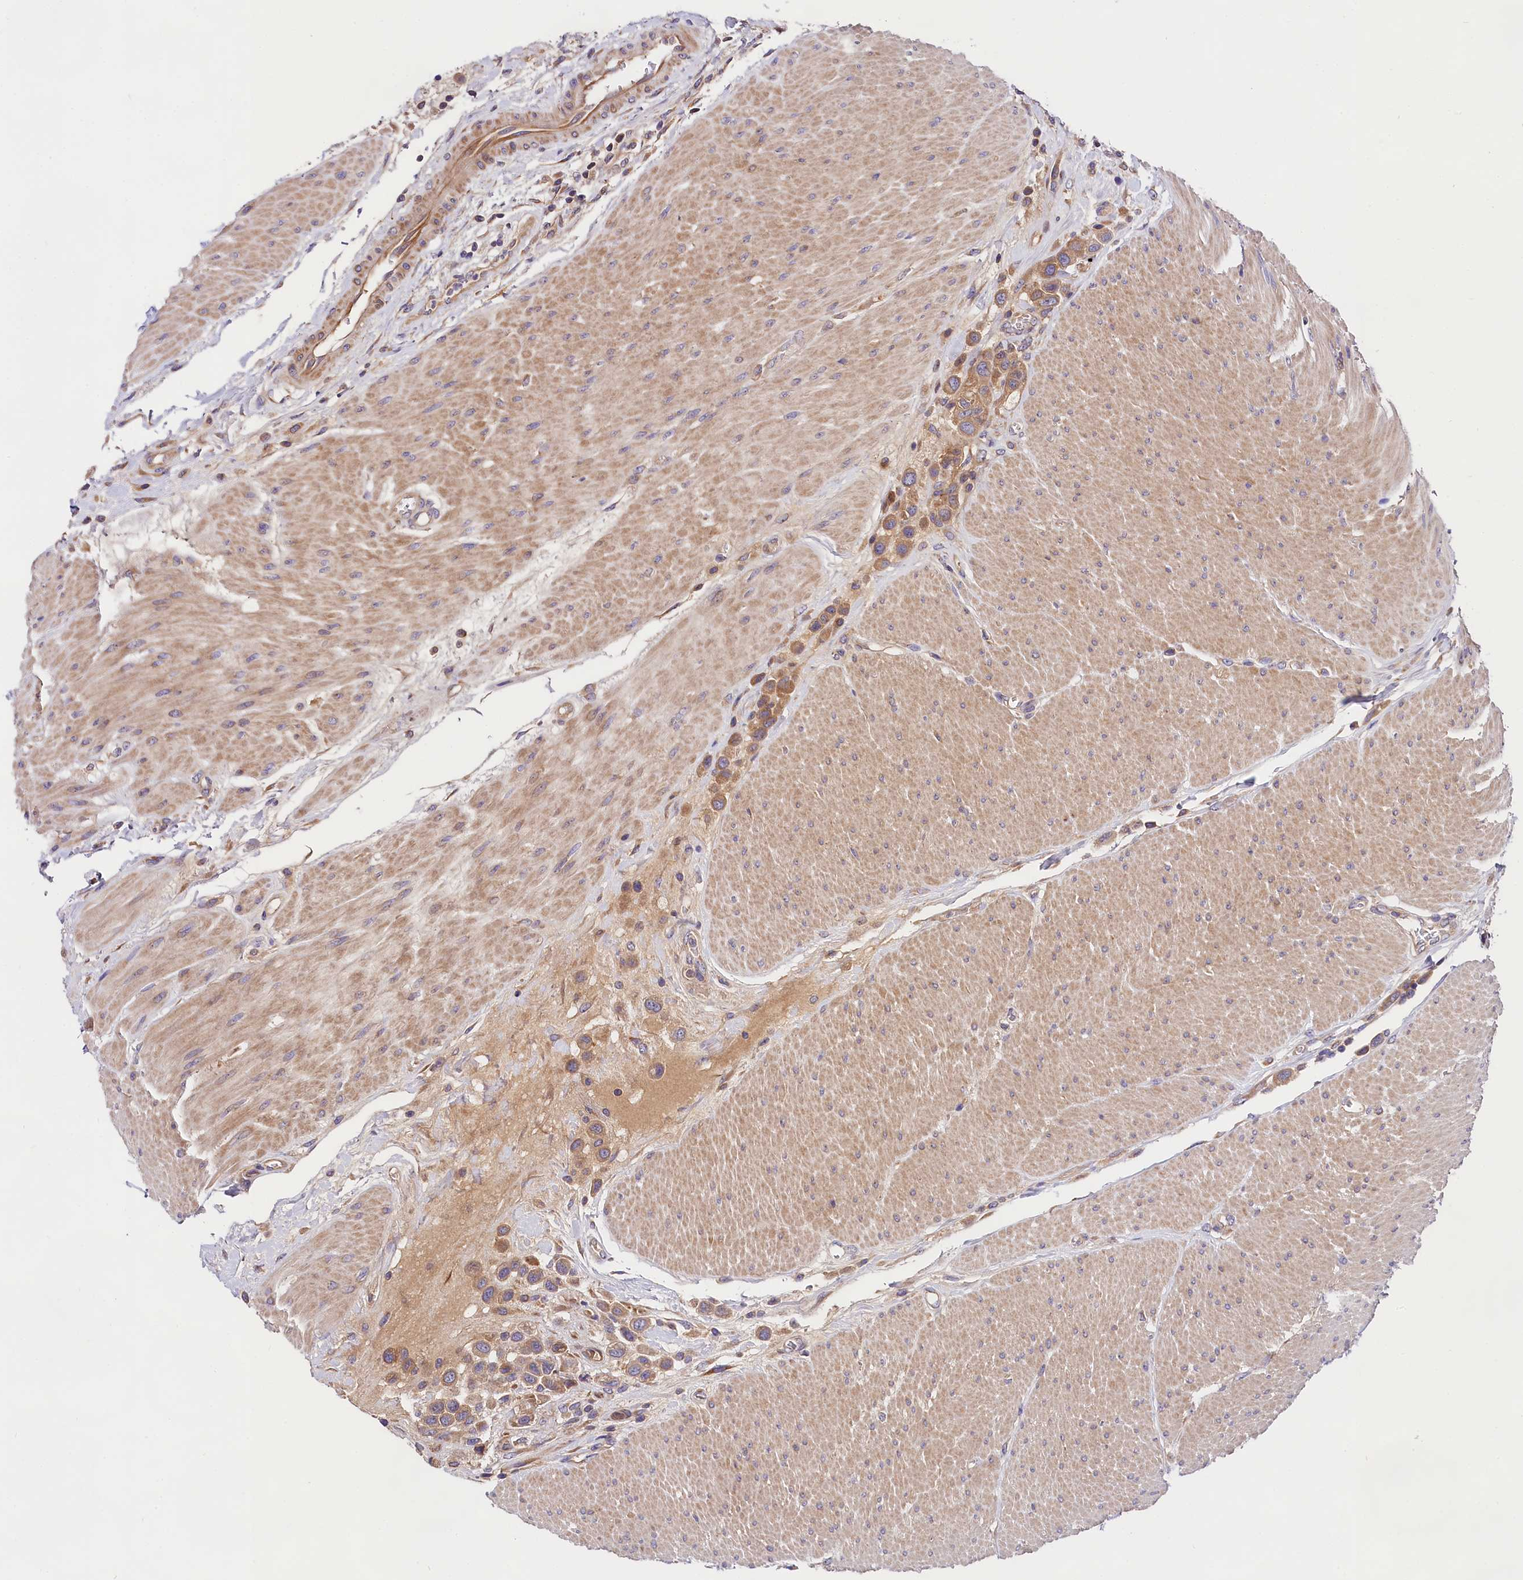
{"staining": {"intensity": "moderate", "quantity": ">75%", "location": "cytoplasmic/membranous"}, "tissue": "urothelial cancer", "cell_type": "Tumor cells", "image_type": "cancer", "snomed": [{"axis": "morphology", "description": "Urothelial carcinoma, High grade"}, {"axis": "topography", "description": "Urinary bladder"}], "caption": "This photomicrograph reveals IHC staining of human urothelial cancer, with medium moderate cytoplasmic/membranous staining in about >75% of tumor cells.", "gene": "SPG11", "patient": {"sex": "male", "age": 50}}